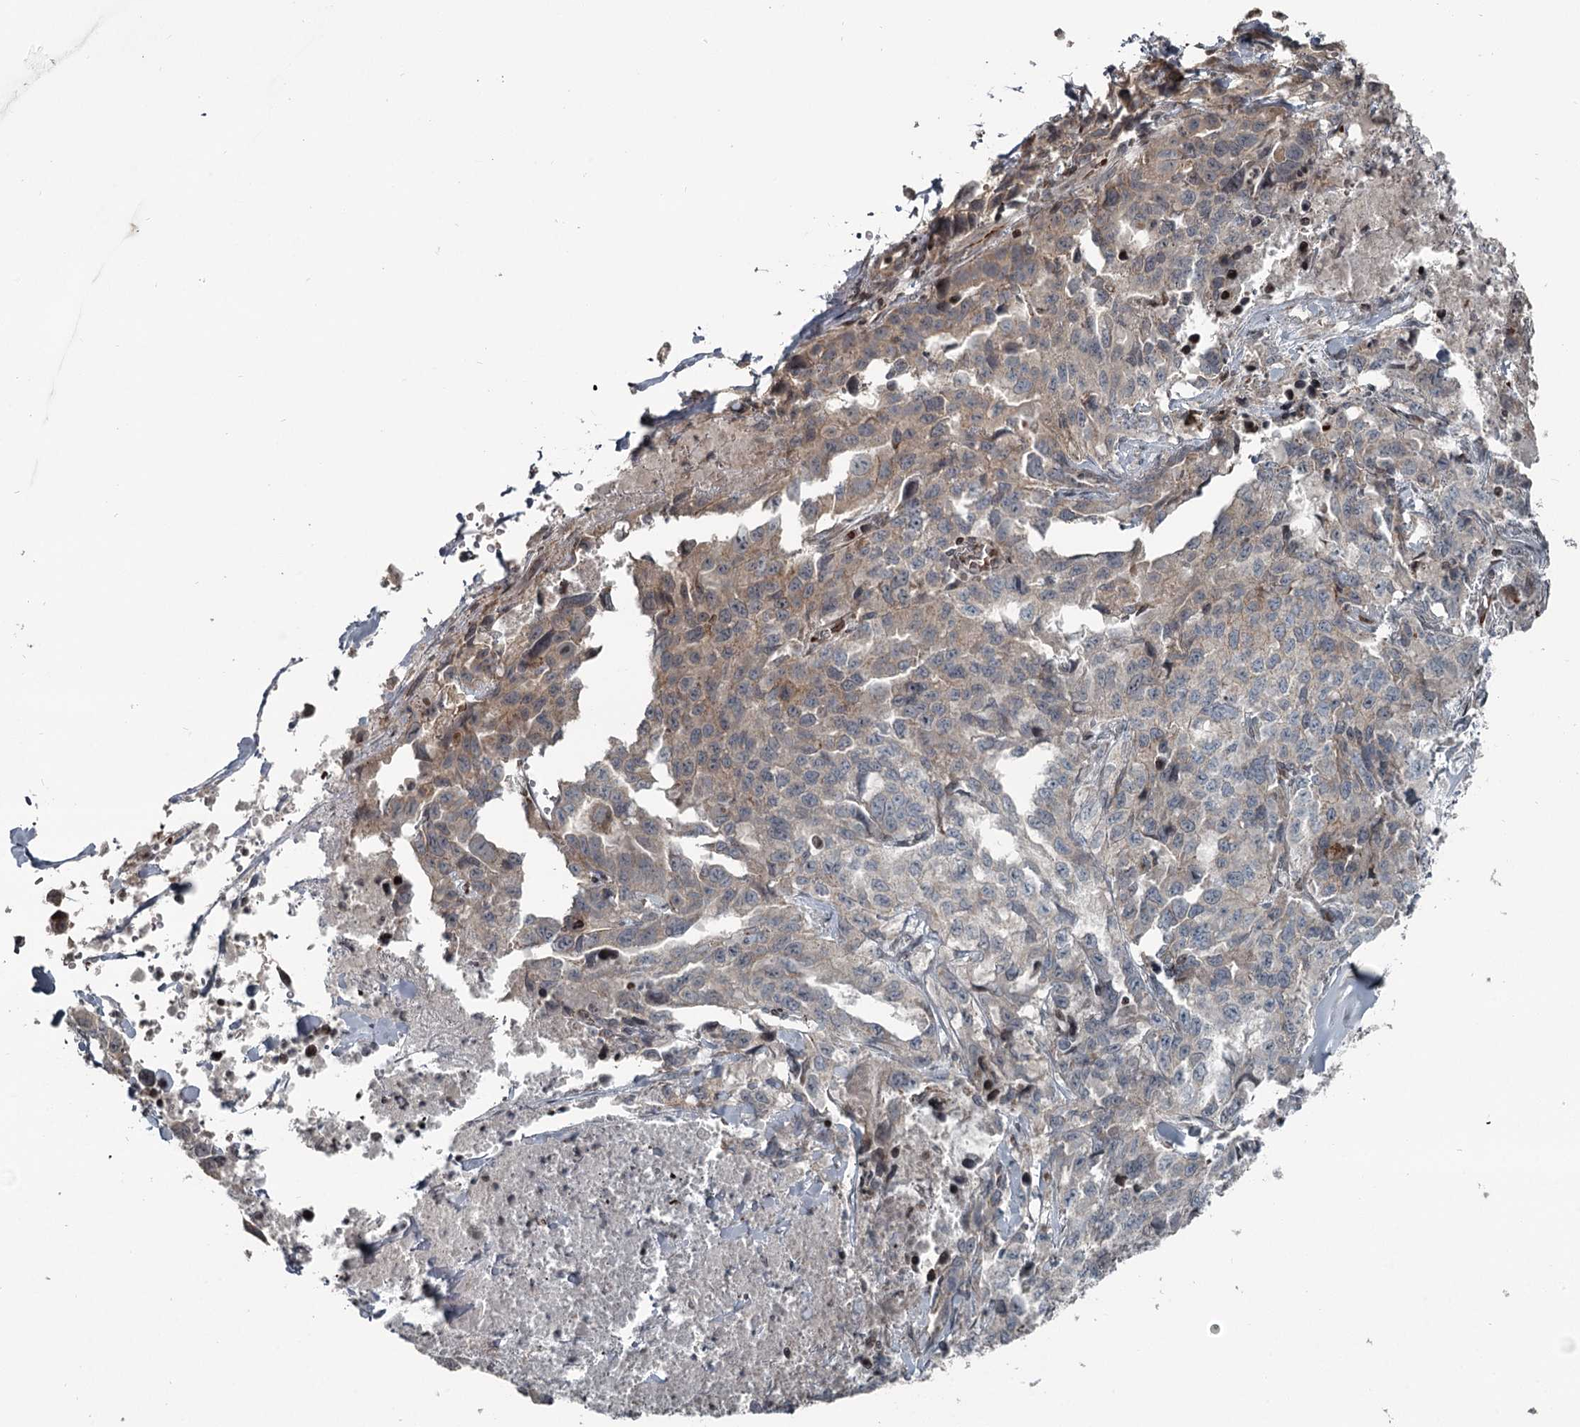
{"staining": {"intensity": "negative", "quantity": "none", "location": "none"}, "tissue": "lung cancer", "cell_type": "Tumor cells", "image_type": "cancer", "snomed": [{"axis": "morphology", "description": "Adenocarcinoma, NOS"}, {"axis": "topography", "description": "Lung"}], "caption": "There is no significant staining in tumor cells of lung cancer.", "gene": "RASSF8", "patient": {"sex": "female", "age": 51}}